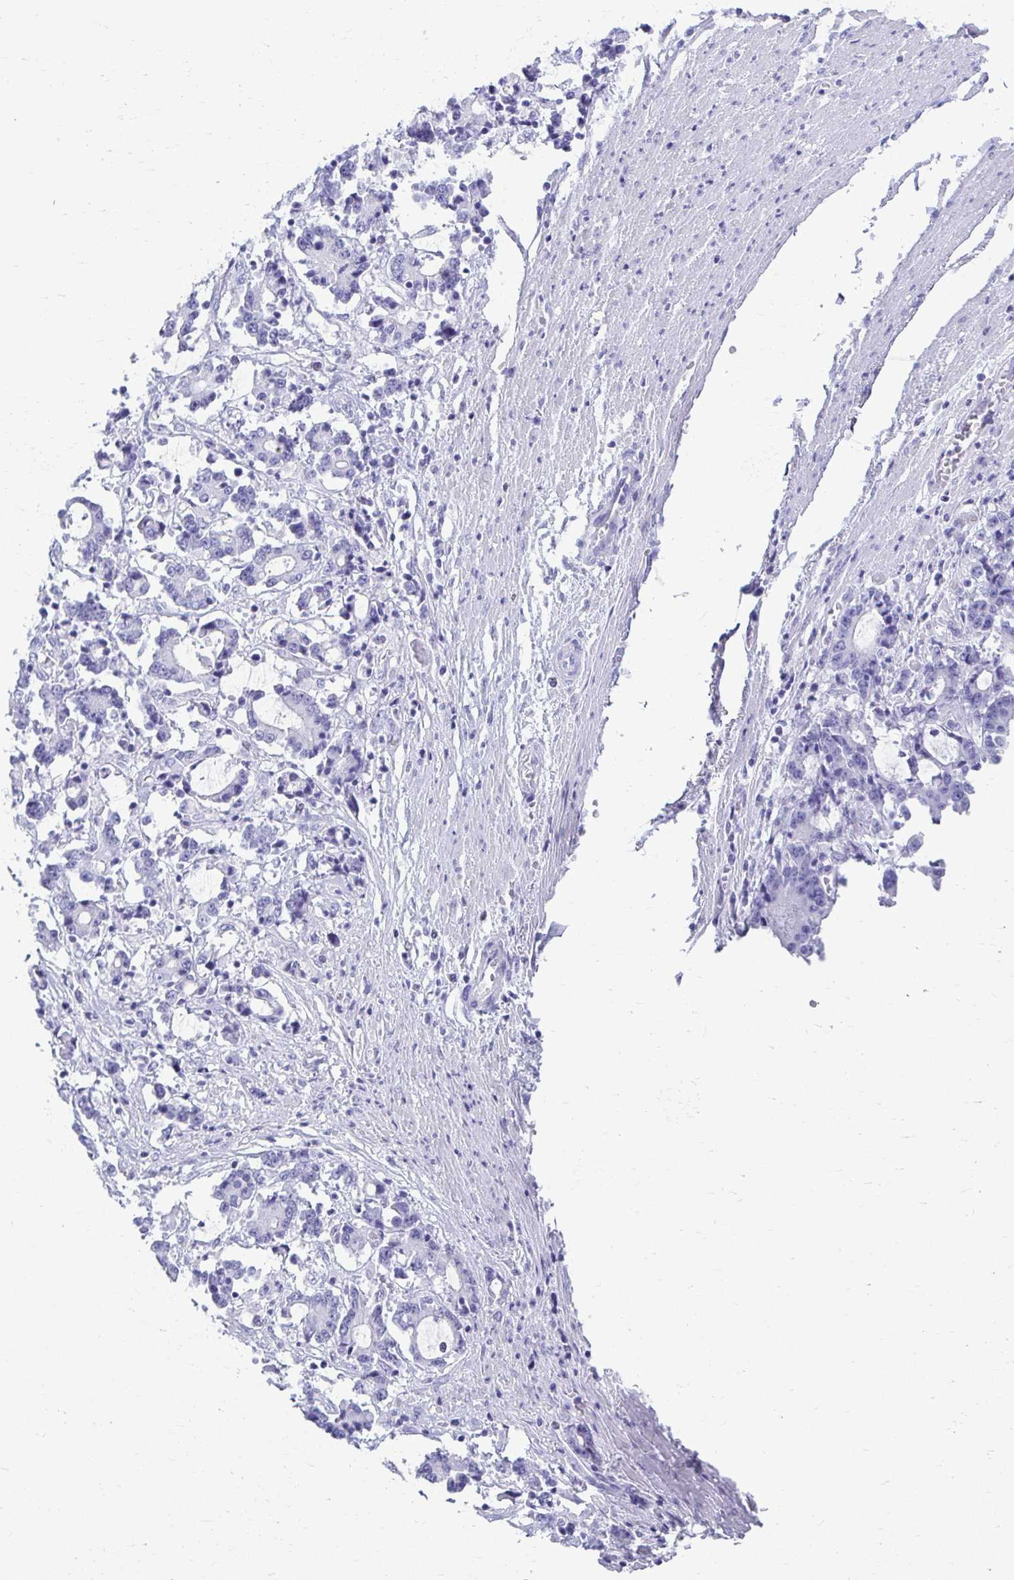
{"staining": {"intensity": "negative", "quantity": "none", "location": "none"}, "tissue": "stomach cancer", "cell_type": "Tumor cells", "image_type": "cancer", "snomed": [{"axis": "morphology", "description": "Adenocarcinoma, NOS"}, {"axis": "topography", "description": "Stomach, upper"}], "caption": "The image exhibits no significant positivity in tumor cells of stomach adenocarcinoma.", "gene": "ATP4B", "patient": {"sex": "male", "age": 68}}